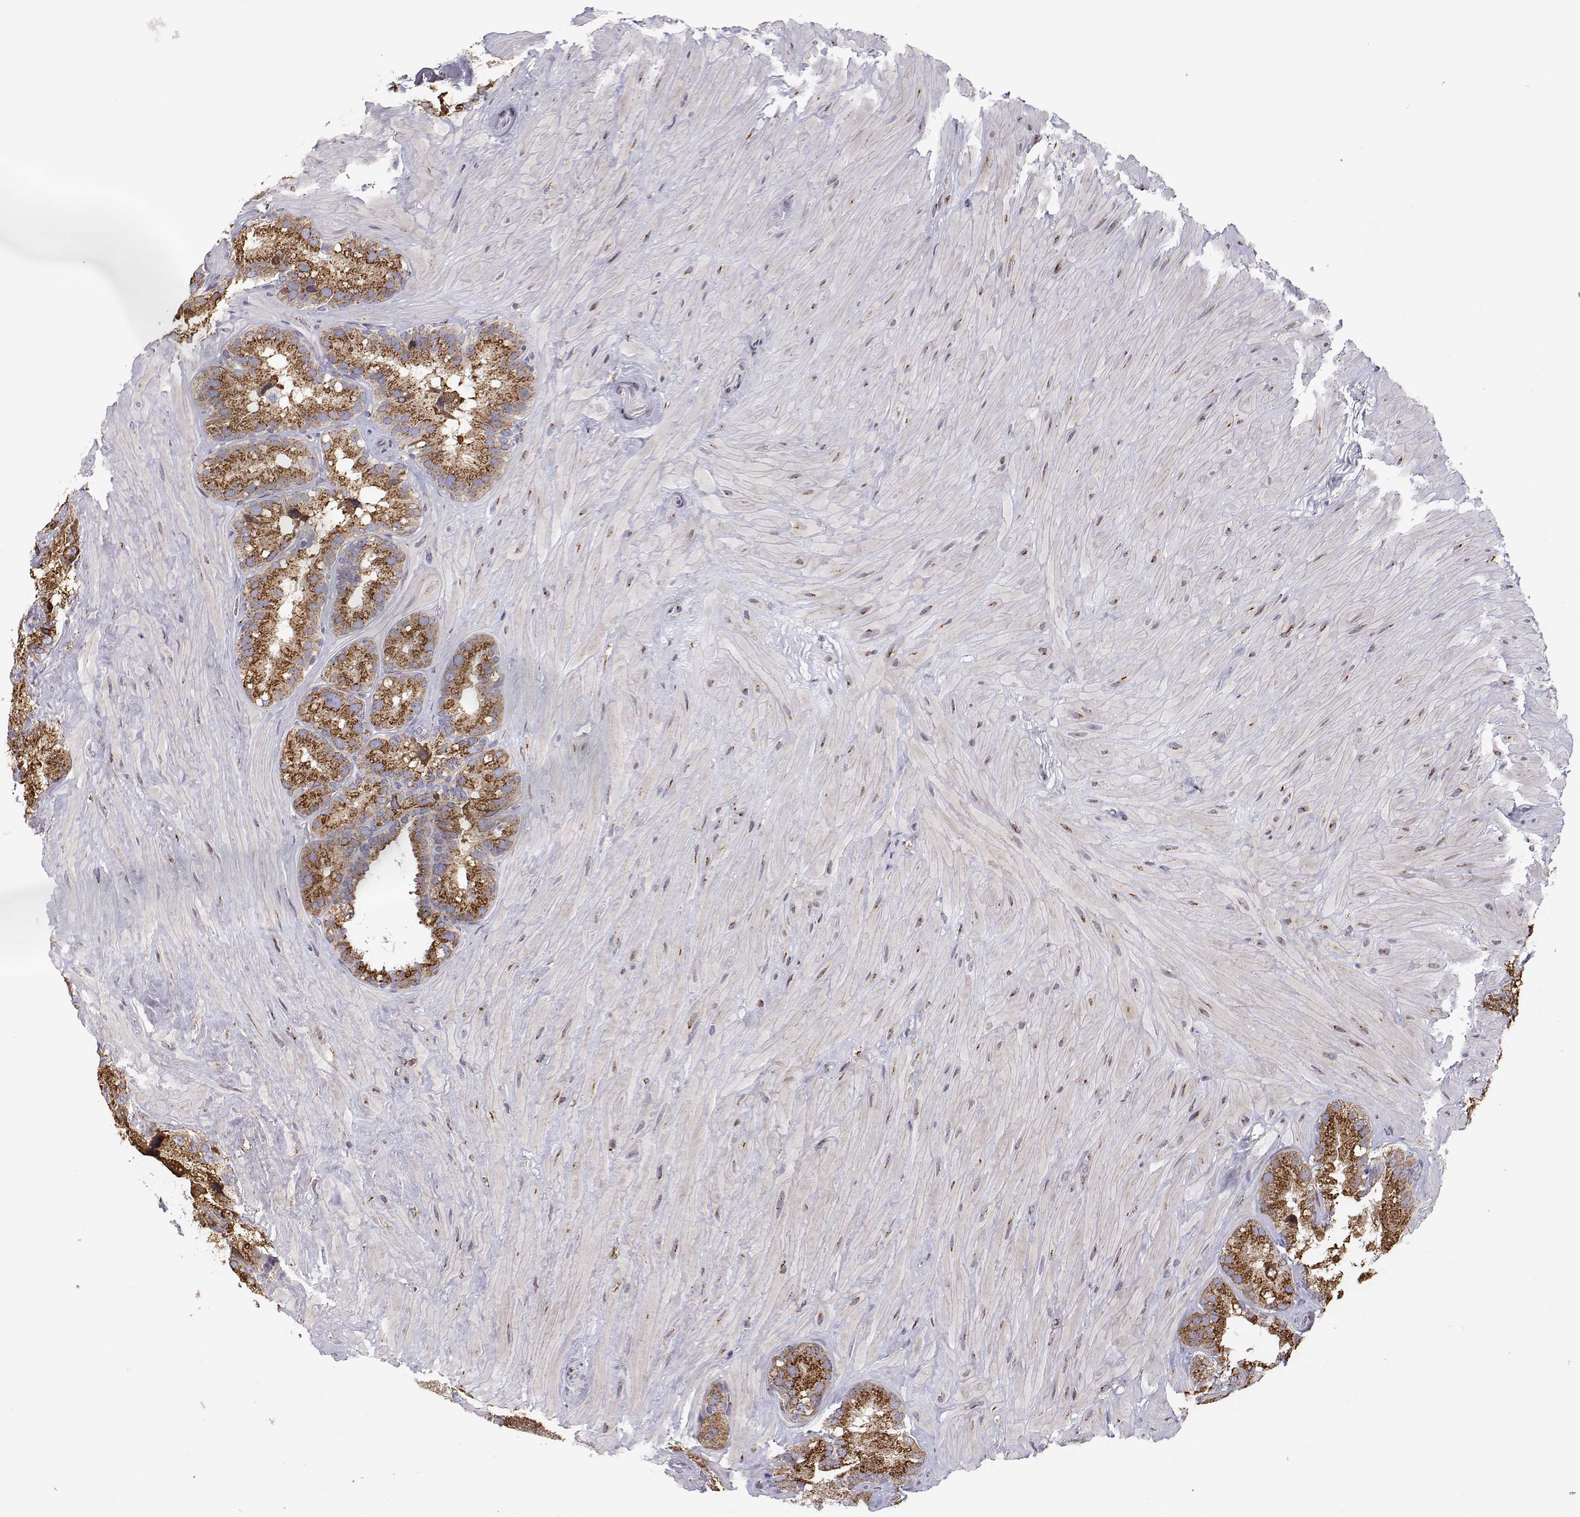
{"staining": {"intensity": "strong", "quantity": ">75%", "location": "cytoplasmic/membranous"}, "tissue": "seminal vesicle", "cell_type": "Glandular cells", "image_type": "normal", "snomed": [{"axis": "morphology", "description": "Normal tissue, NOS"}, {"axis": "topography", "description": "Seminal veicle"}], "caption": "Immunohistochemistry (IHC) photomicrograph of normal seminal vesicle: human seminal vesicle stained using IHC reveals high levels of strong protein expression localized specifically in the cytoplasmic/membranous of glandular cells, appearing as a cytoplasmic/membranous brown color.", "gene": "STARD13", "patient": {"sex": "male", "age": 60}}